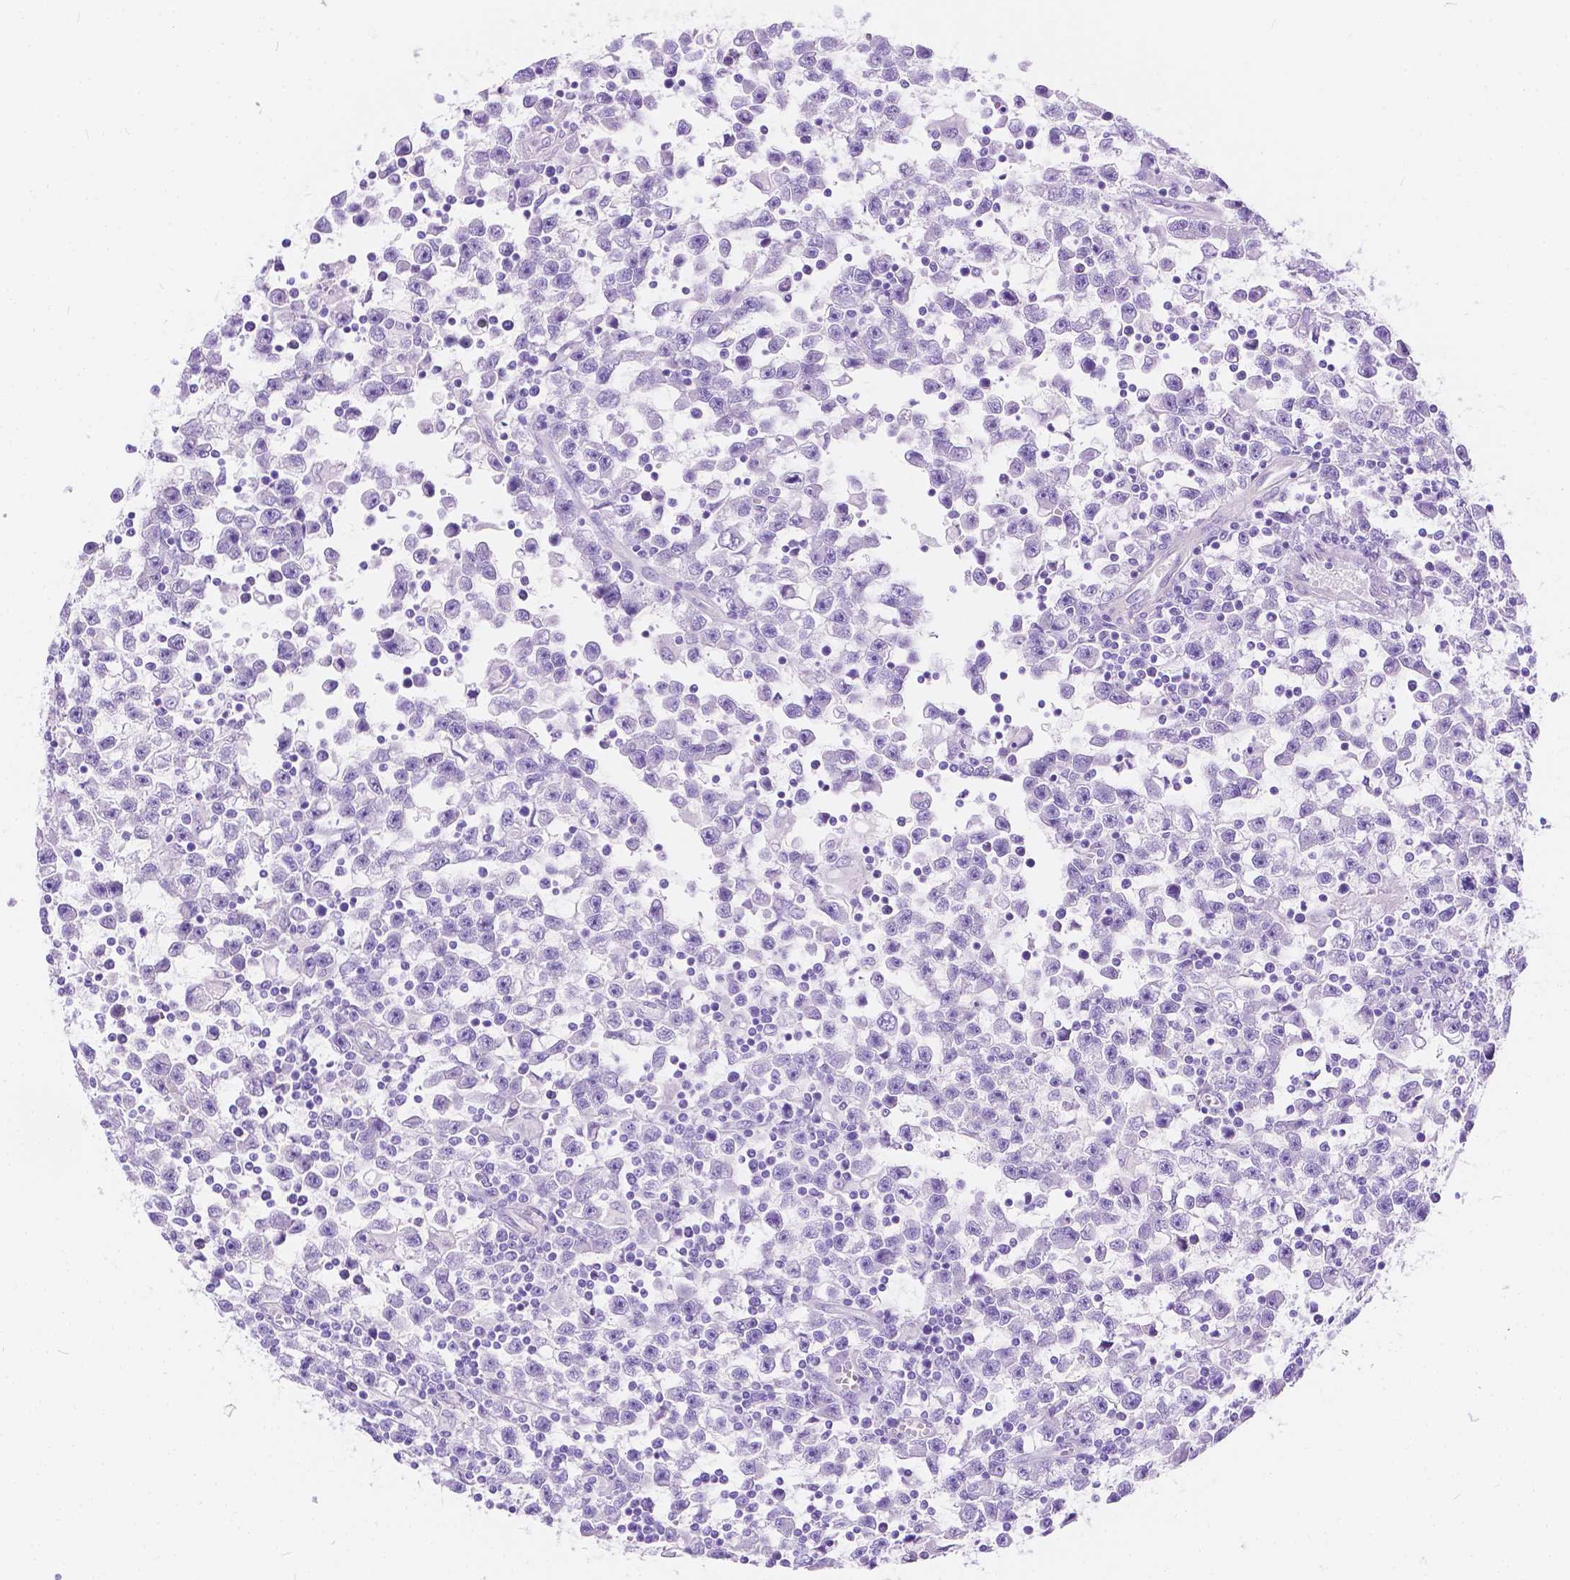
{"staining": {"intensity": "negative", "quantity": "none", "location": "none"}, "tissue": "testis cancer", "cell_type": "Tumor cells", "image_type": "cancer", "snomed": [{"axis": "morphology", "description": "Seminoma, NOS"}, {"axis": "topography", "description": "Testis"}], "caption": "Tumor cells show no significant protein expression in testis seminoma.", "gene": "CHRM1", "patient": {"sex": "male", "age": 31}}